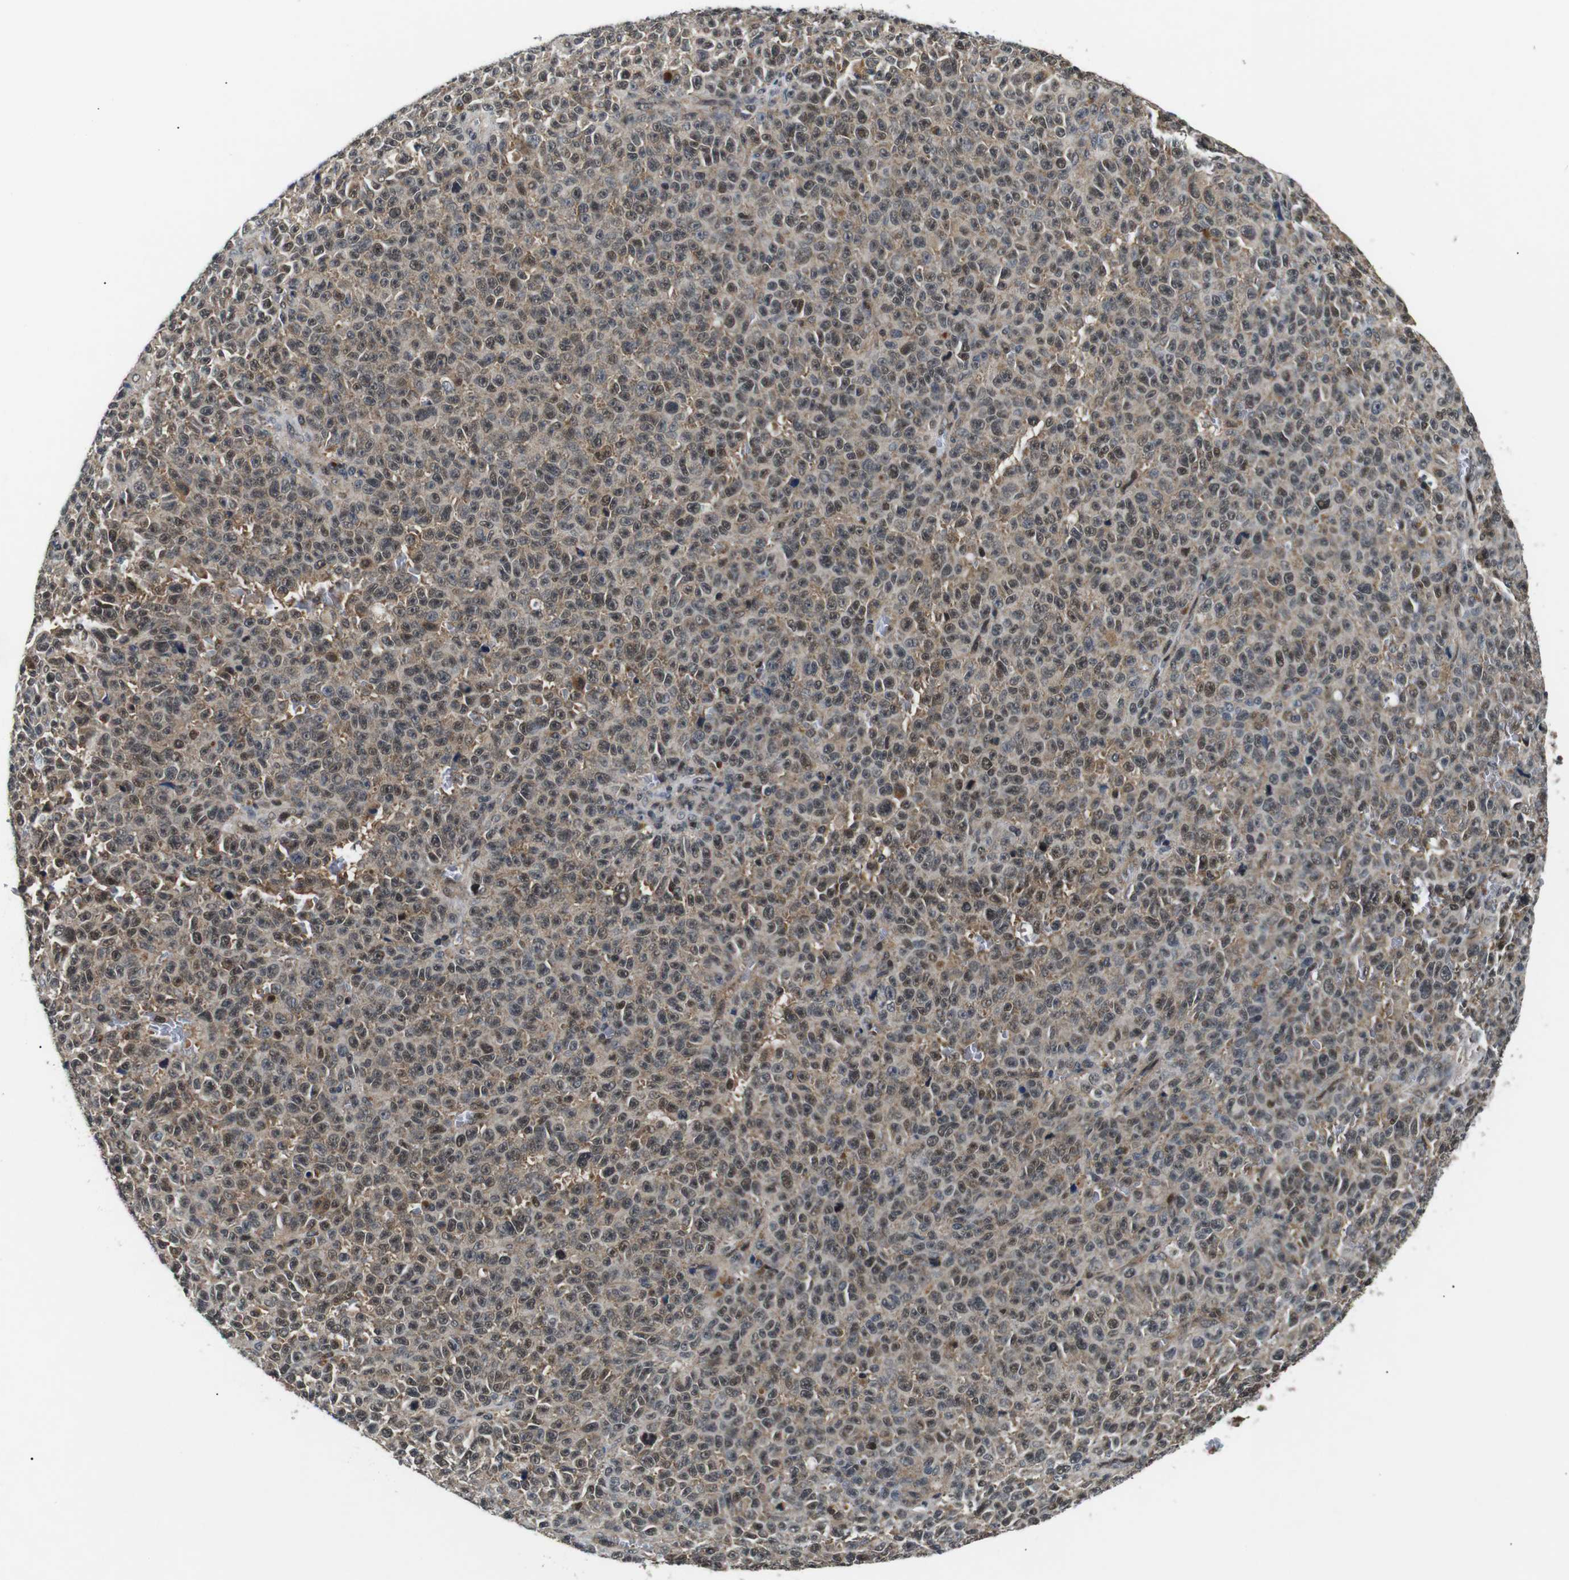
{"staining": {"intensity": "weak", "quantity": ">75%", "location": "cytoplasmic/membranous,nuclear"}, "tissue": "melanoma", "cell_type": "Tumor cells", "image_type": "cancer", "snomed": [{"axis": "morphology", "description": "Malignant melanoma, NOS"}, {"axis": "topography", "description": "Skin"}], "caption": "There is low levels of weak cytoplasmic/membranous and nuclear staining in tumor cells of malignant melanoma, as demonstrated by immunohistochemical staining (brown color).", "gene": "SKP1", "patient": {"sex": "female", "age": 82}}